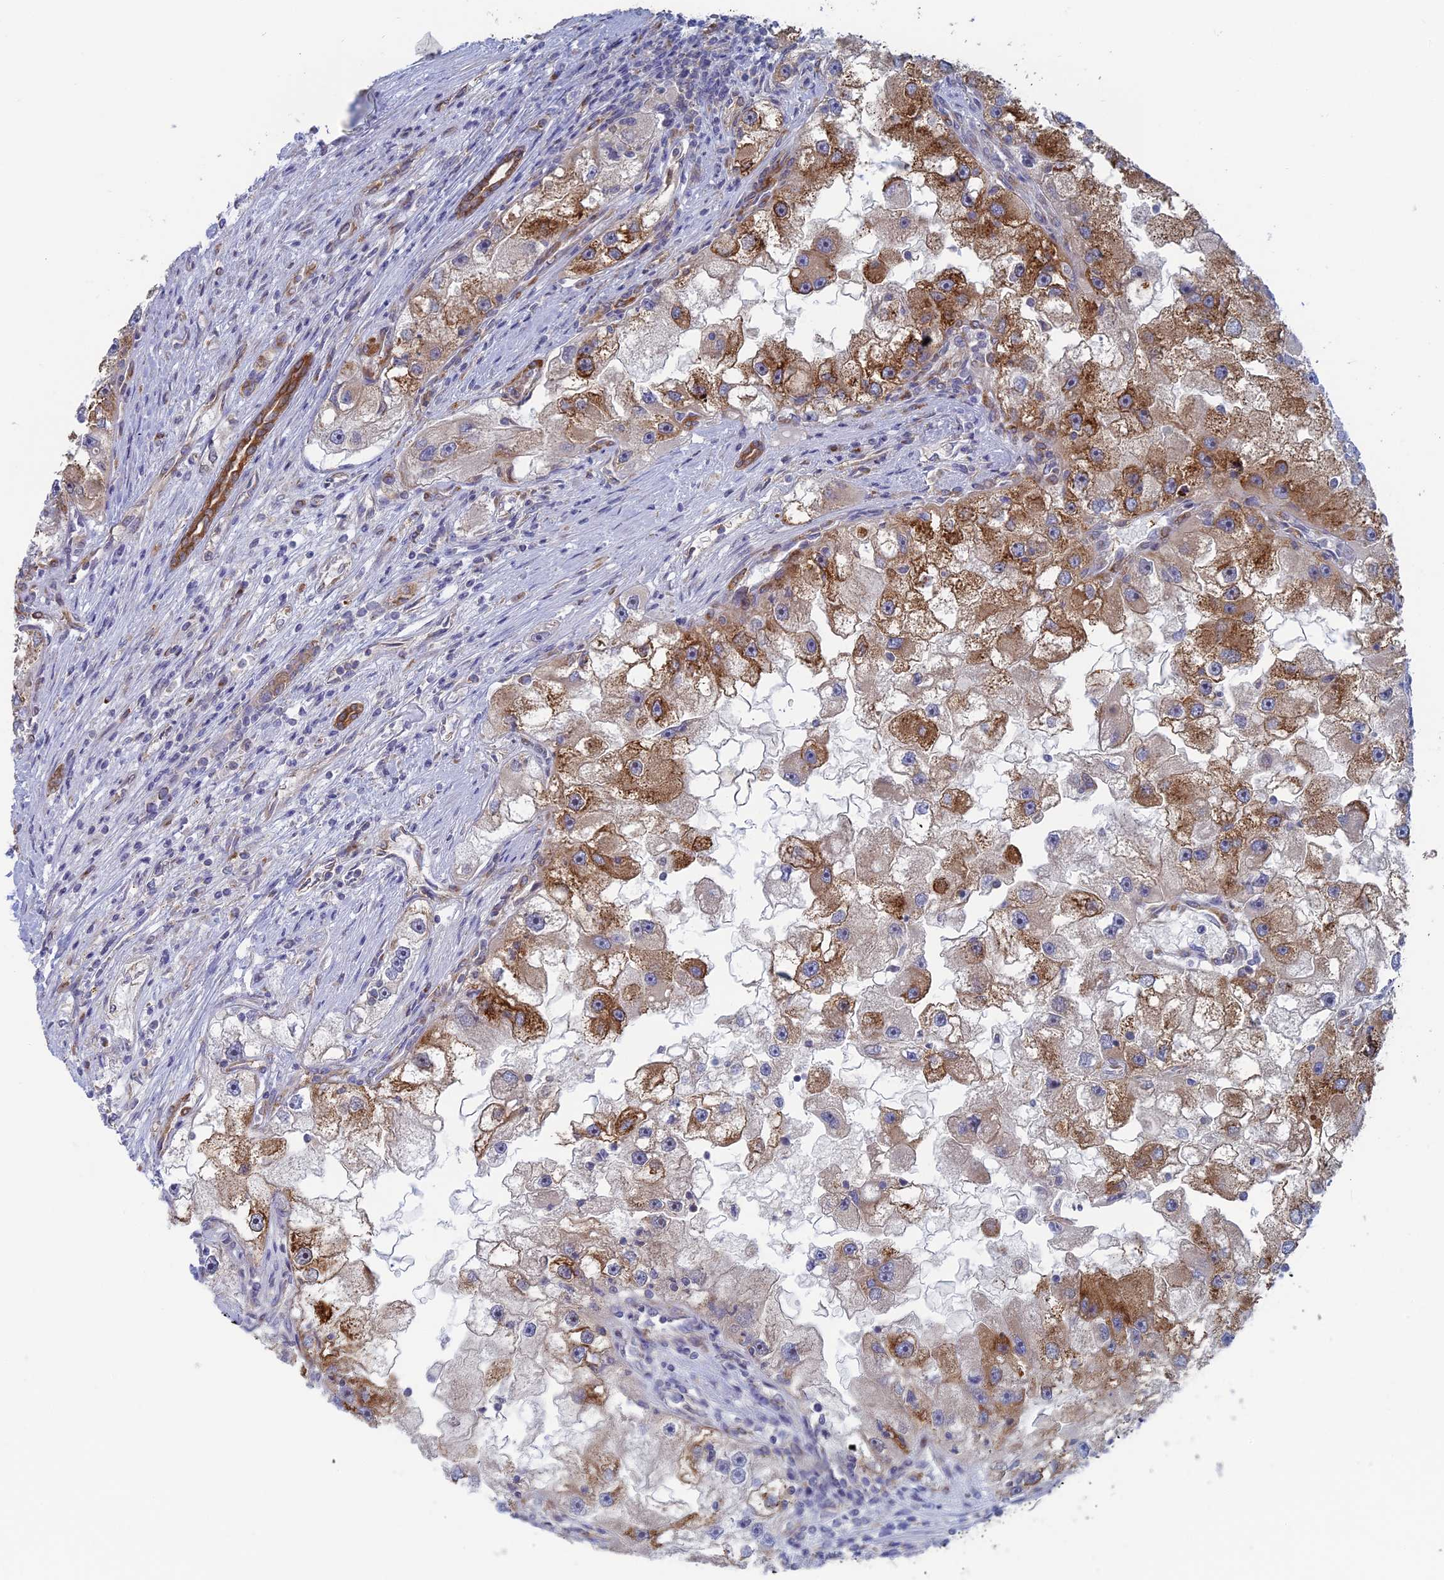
{"staining": {"intensity": "moderate", "quantity": "25%-75%", "location": "cytoplasmic/membranous"}, "tissue": "renal cancer", "cell_type": "Tumor cells", "image_type": "cancer", "snomed": [{"axis": "morphology", "description": "Adenocarcinoma, NOS"}, {"axis": "topography", "description": "Kidney"}], "caption": "Immunohistochemistry (IHC) histopathology image of neoplastic tissue: renal adenocarcinoma stained using immunohistochemistry (IHC) displays medium levels of moderate protein expression localized specifically in the cytoplasmic/membranous of tumor cells, appearing as a cytoplasmic/membranous brown color.", "gene": "TBC1D30", "patient": {"sex": "male", "age": 63}}